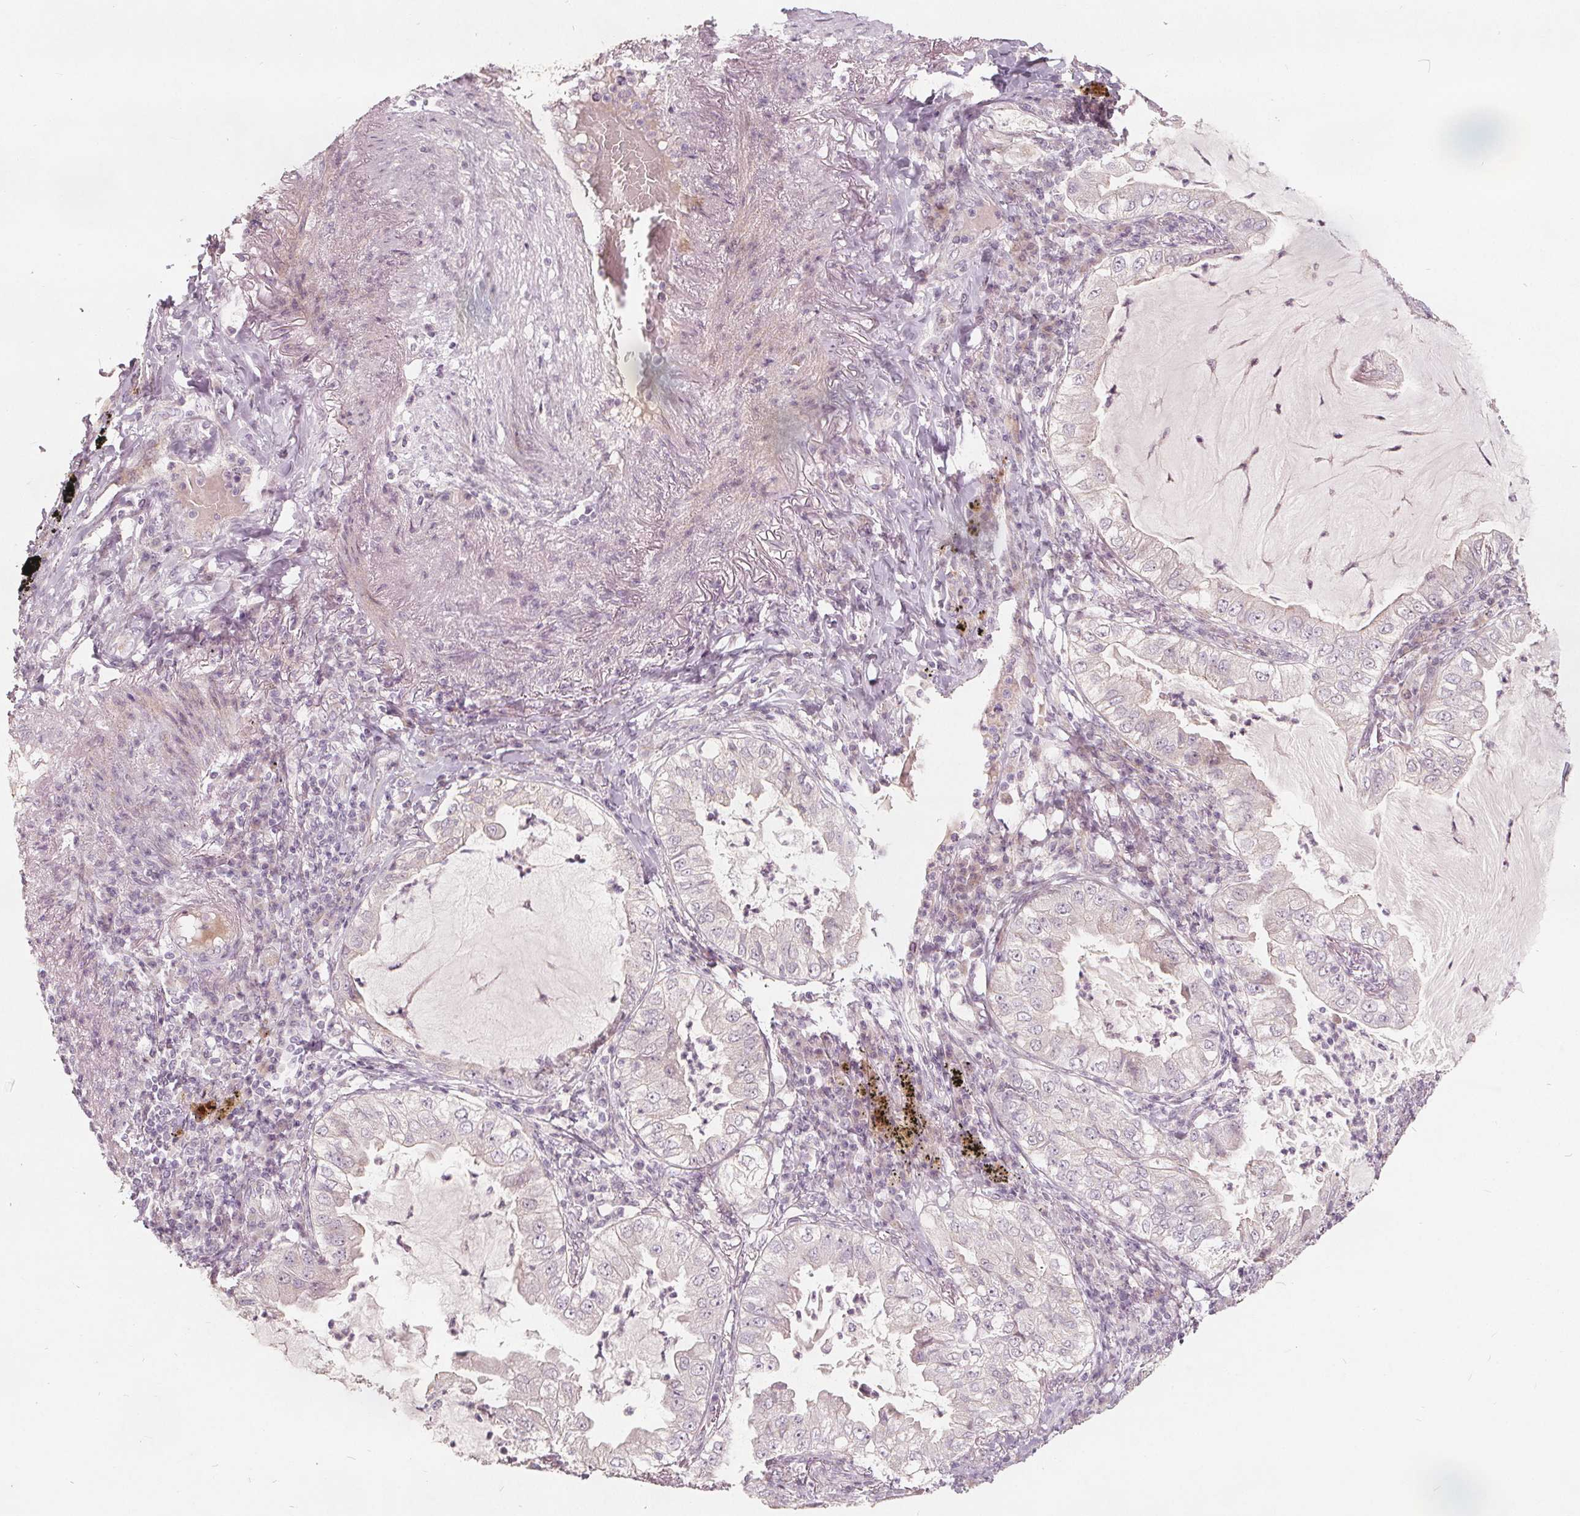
{"staining": {"intensity": "negative", "quantity": "none", "location": "none"}, "tissue": "lung cancer", "cell_type": "Tumor cells", "image_type": "cancer", "snomed": [{"axis": "morphology", "description": "Adenocarcinoma, NOS"}, {"axis": "topography", "description": "Lung"}], "caption": "Immunohistochemical staining of lung cancer shows no significant expression in tumor cells. The staining was performed using DAB (3,3'-diaminobenzidine) to visualize the protein expression in brown, while the nuclei were stained in blue with hematoxylin (Magnification: 20x).", "gene": "PTPRT", "patient": {"sex": "female", "age": 73}}